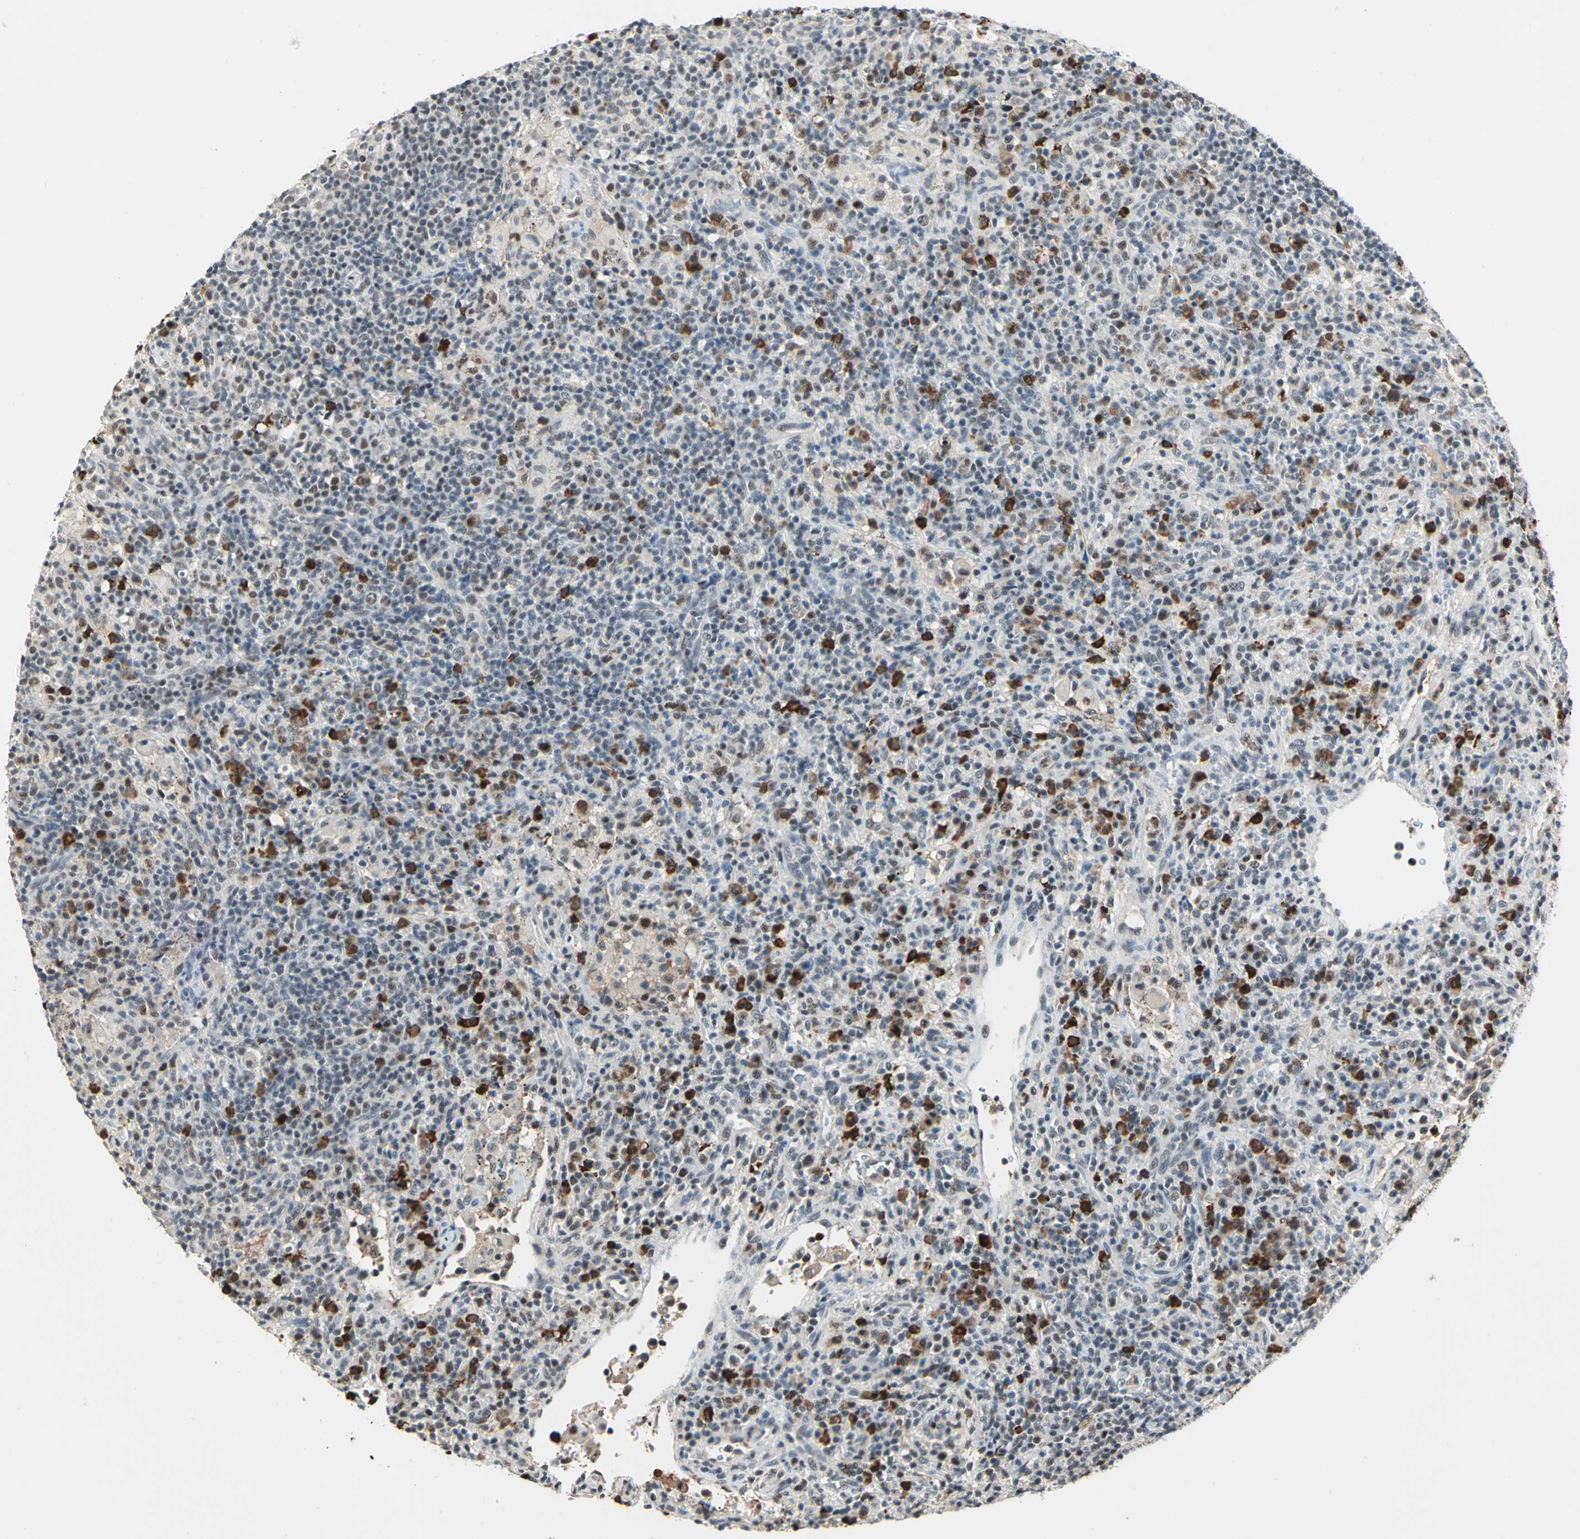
{"staining": {"intensity": "moderate", "quantity": "25%-75%", "location": "cytoplasmic/membranous,nuclear"}, "tissue": "lymphoma", "cell_type": "Tumor cells", "image_type": "cancer", "snomed": [{"axis": "morphology", "description": "Hodgkin's disease, NOS"}, {"axis": "topography", "description": "Lymph node"}], "caption": "An image of lymphoma stained for a protein demonstrates moderate cytoplasmic/membranous and nuclear brown staining in tumor cells. The staining was performed using DAB, with brown indicating positive protein expression. Nuclei are stained blue with hematoxylin.", "gene": "CCNT1", "patient": {"sex": "male", "age": 65}}